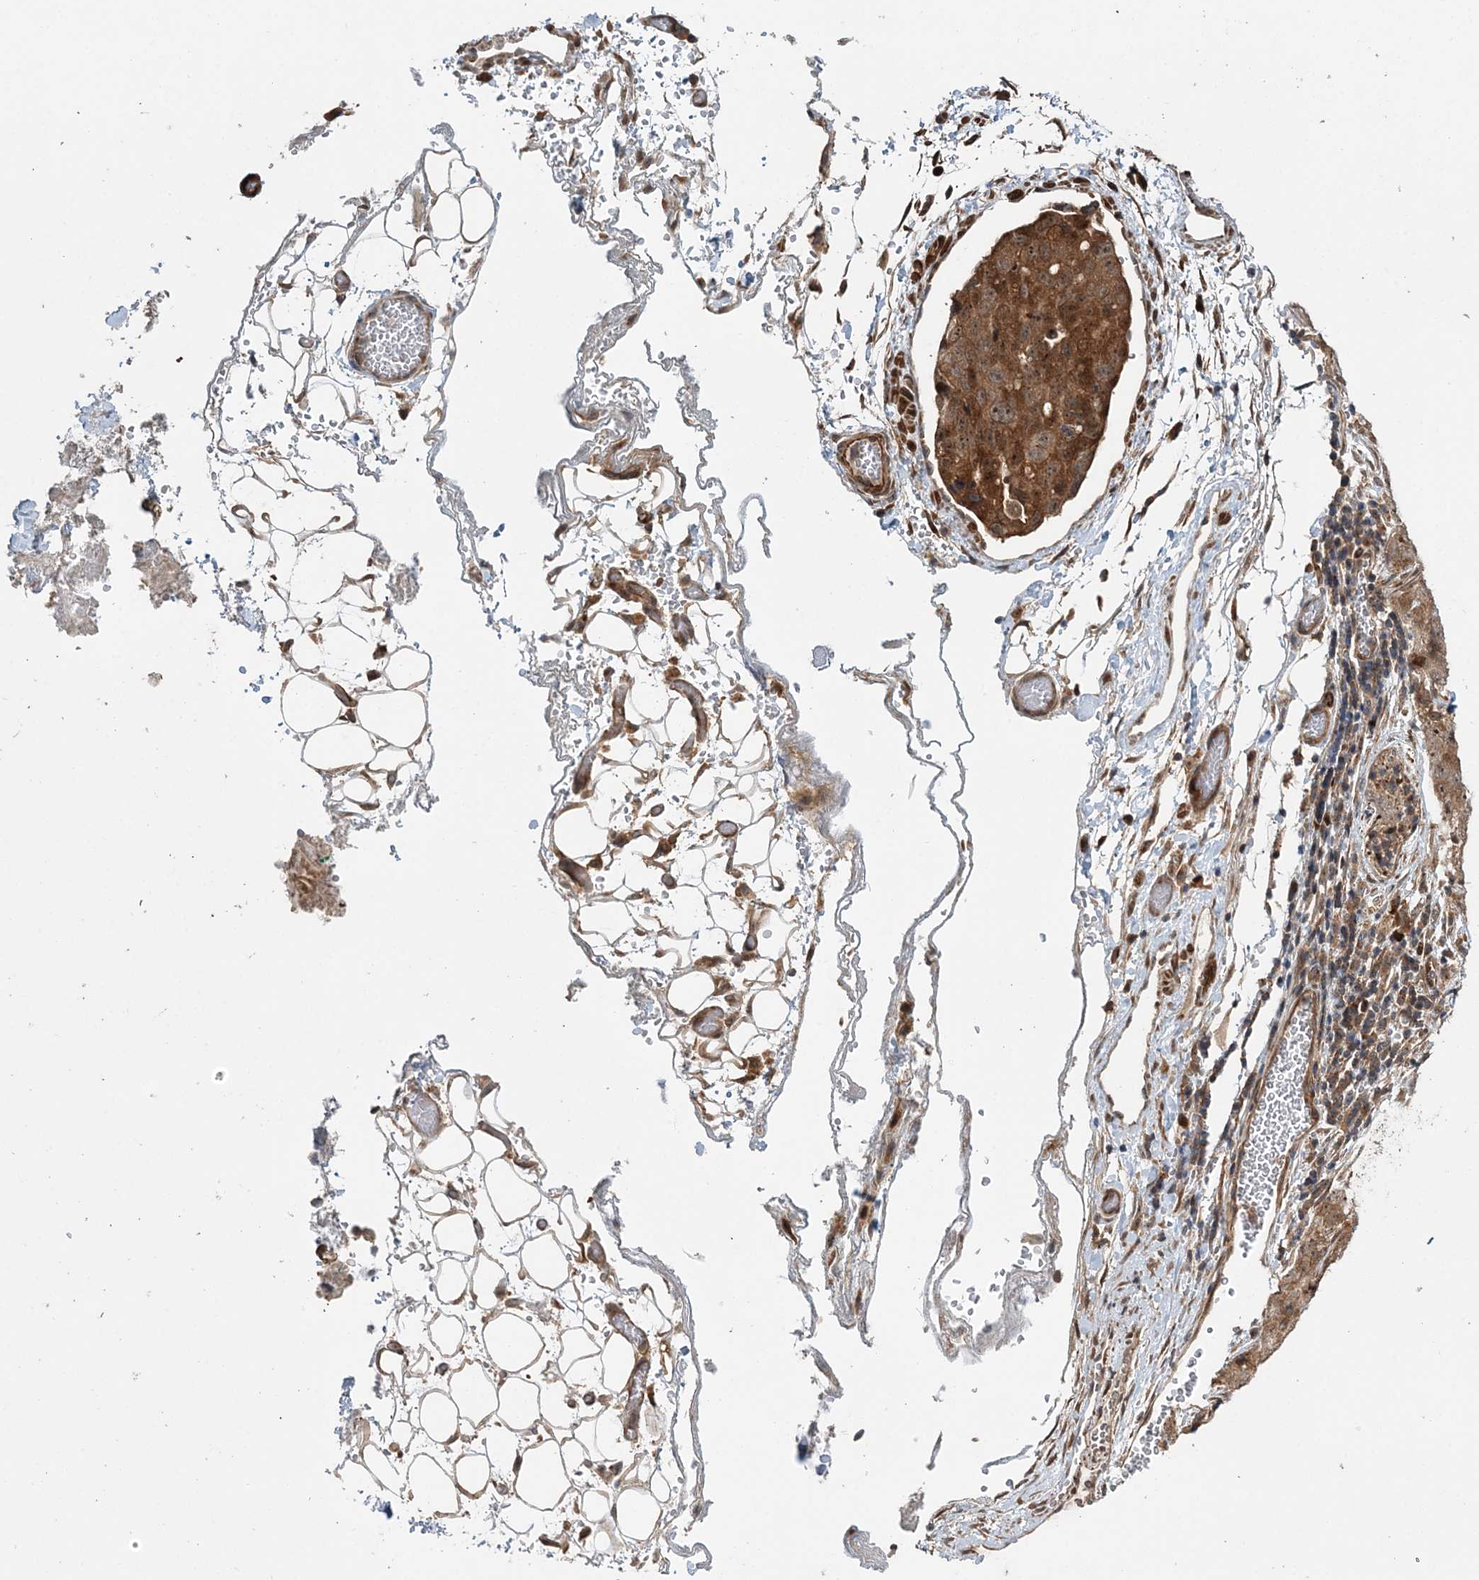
{"staining": {"intensity": "moderate", "quantity": ">75%", "location": "cytoplasmic/membranous,nuclear"}, "tissue": "stomach cancer", "cell_type": "Tumor cells", "image_type": "cancer", "snomed": [{"axis": "morphology", "description": "Normal tissue, NOS"}, {"axis": "morphology", "description": "Adenocarcinoma, NOS"}, {"axis": "topography", "description": "Lymph node"}, {"axis": "topography", "description": "Stomach"}], "caption": "A medium amount of moderate cytoplasmic/membranous and nuclear staining is present in about >75% of tumor cells in adenocarcinoma (stomach) tissue.", "gene": "UBTD2", "patient": {"sex": "male", "age": 48}}